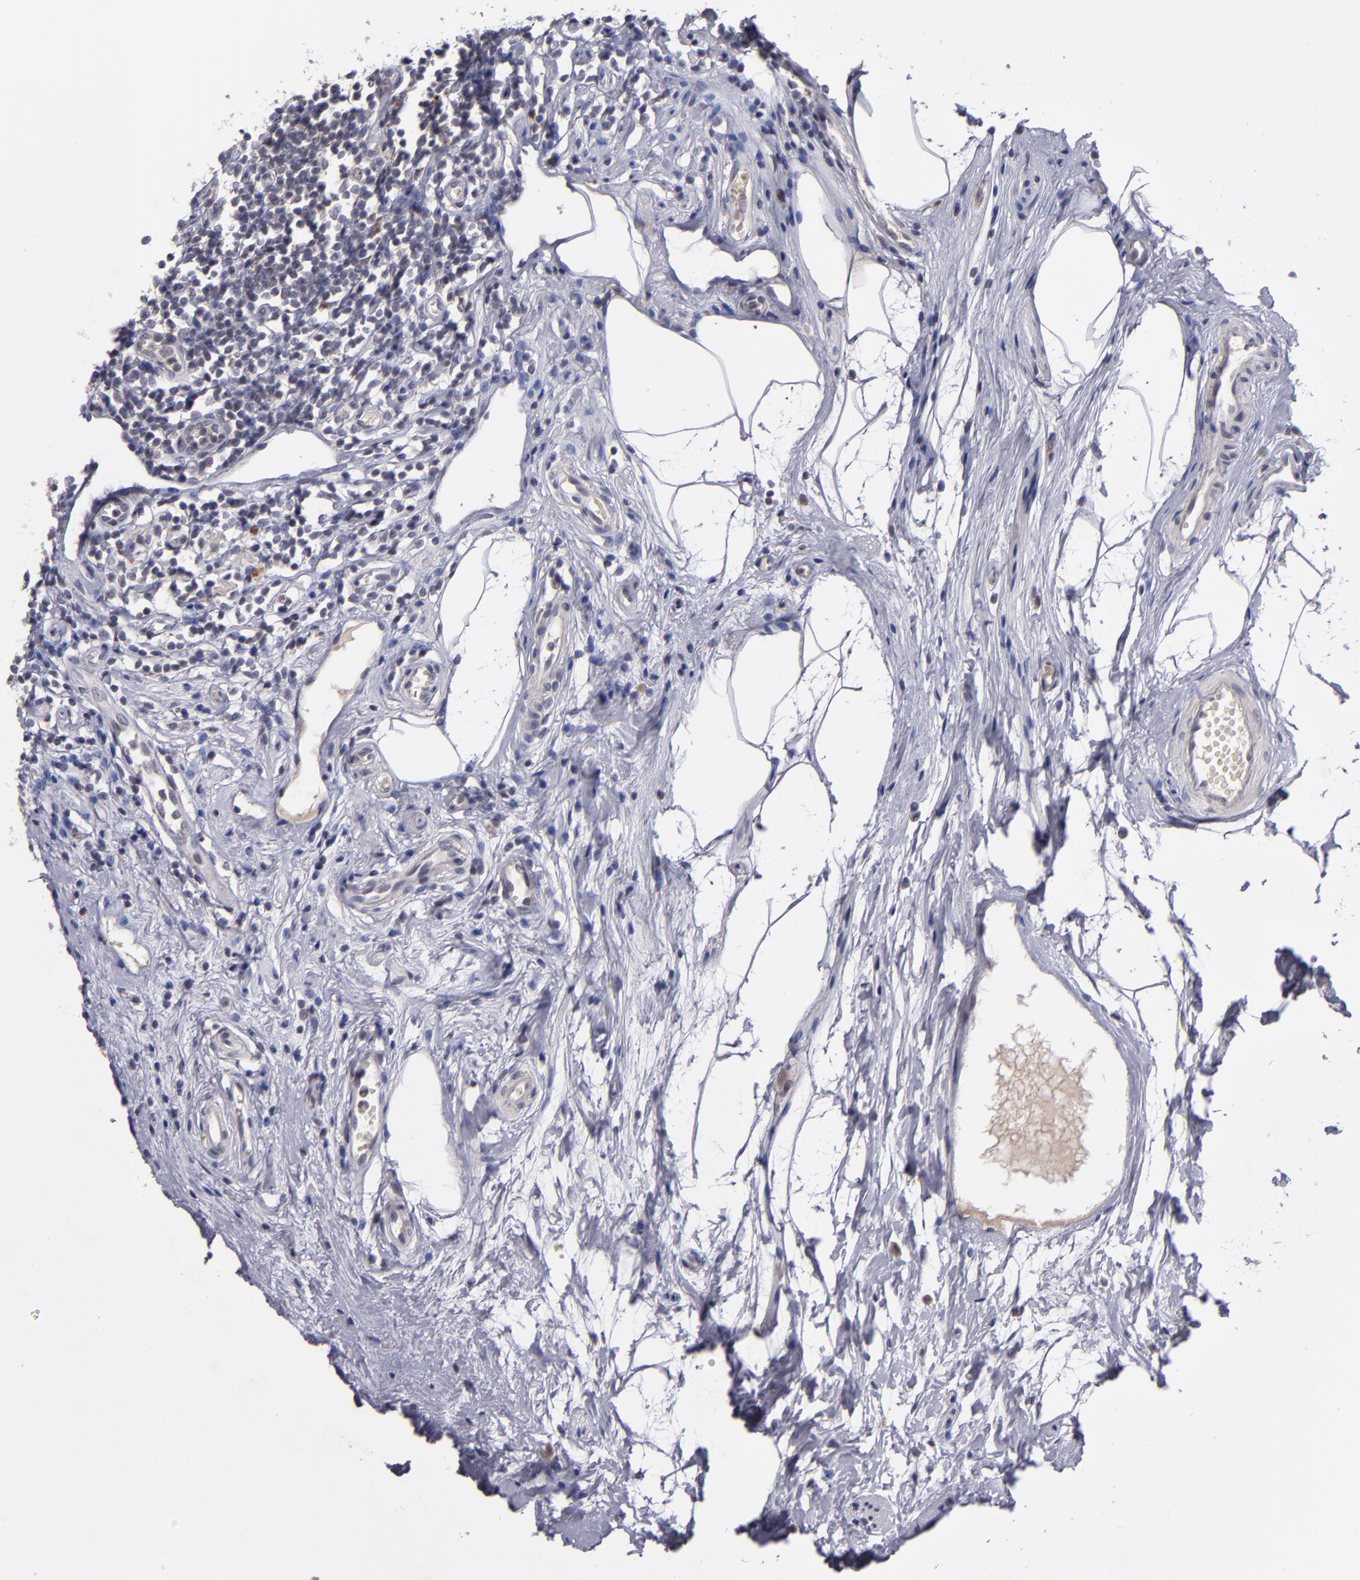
{"staining": {"intensity": "moderate", "quantity": "<25%", "location": "nuclear"}, "tissue": "appendix", "cell_type": "Glandular cells", "image_type": "normal", "snomed": [{"axis": "morphology", "description": "Normal tissue, NOS"}, {"axis": "topography", "description": "Appendix"}], "caption": "A high-resolution histopathology image shows immunohistochemistry staining of unremarkable appendix, which exhibits moderate nuclear expression in approximately <25% of glandular cells. Nuclei are stained in blue.", "gene": "CDC7", "patient": {"sex": "male", "age": 38}}